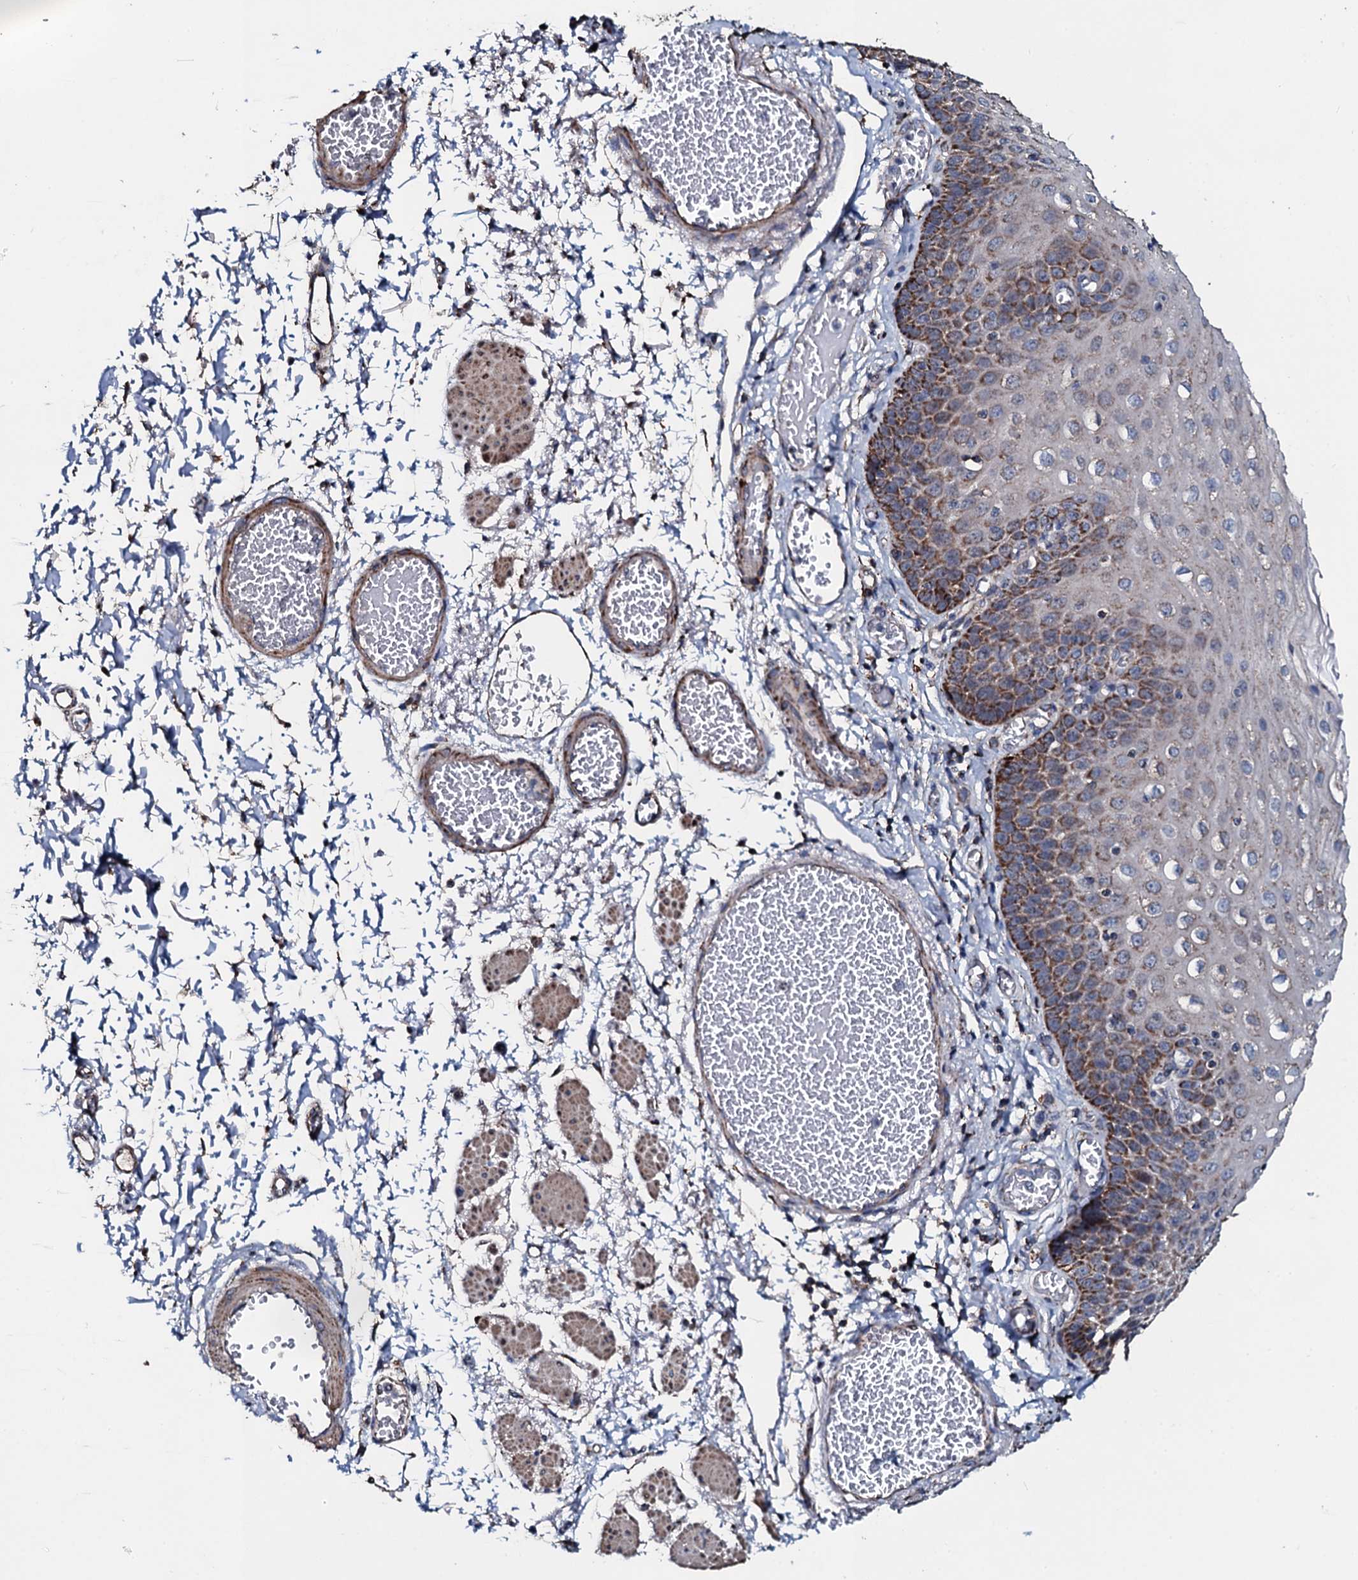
{"staining": {"intensity": "moderate", "quantity": "25%-75%", "location": "cytoplasmic/membranous"}, "tissue": "esophagus", "cell_type": "Squamous epithelial cells", "image_type": "normal", "snomed": [{"axis": "morphology", "description": "Normal tissue, NOS"}, {"axis": "topography", "description": "Esophagus"}], "caption": "Moderate cytoplasmic/membranous protein expression is seen in approximately 25%-75% of squamous epithelial cells in esophagus. The staining was performed using DAB, with brown indicating positive protein expression. Nuclei are stained blue with hematoxylin.", "gene": "DYNC2I2", "patient": {"sex": "male", "age": 81}}